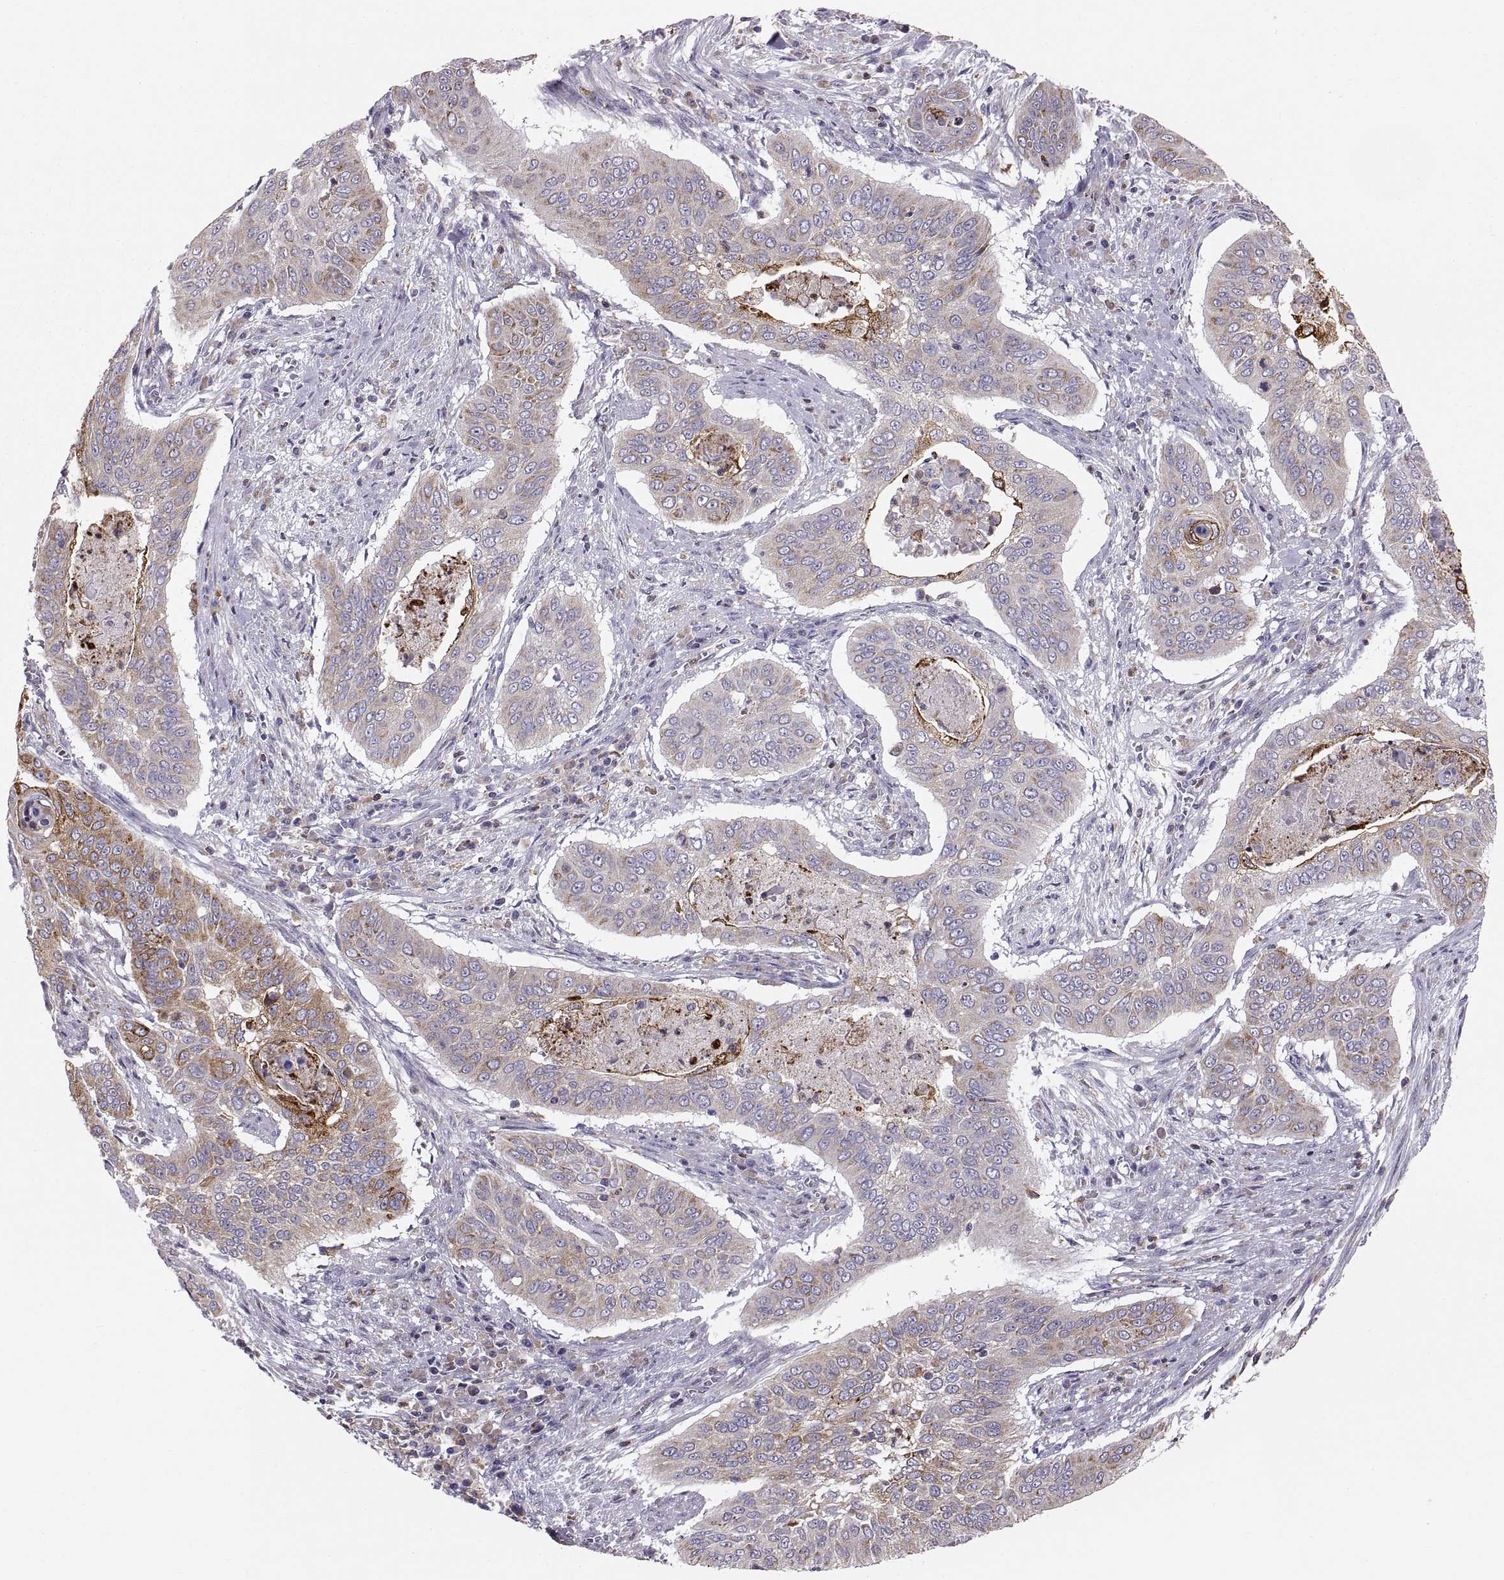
{"staining": {"intensity": "moderate", "quantity": "<25%", "location": "cytoplasmic/membranous"}, "tissue": "cervical cancer", "cell_type": "Tumor cells", "image_type": "cancer", "snomed": [{"axis": "morphology", "description": "Squamous cell carcinoma, NOS"}, {"axis": "topography", "description": "Cervix"}], "caption": "Protein expression analysis of human cervical cancer (squamous cell carcinoma) reveals moderate cytoplasmic/membranous expression in about <25% of tumor cells.", "gene": "ERO1A", "patient": {"sex": "female", "age": 39}}